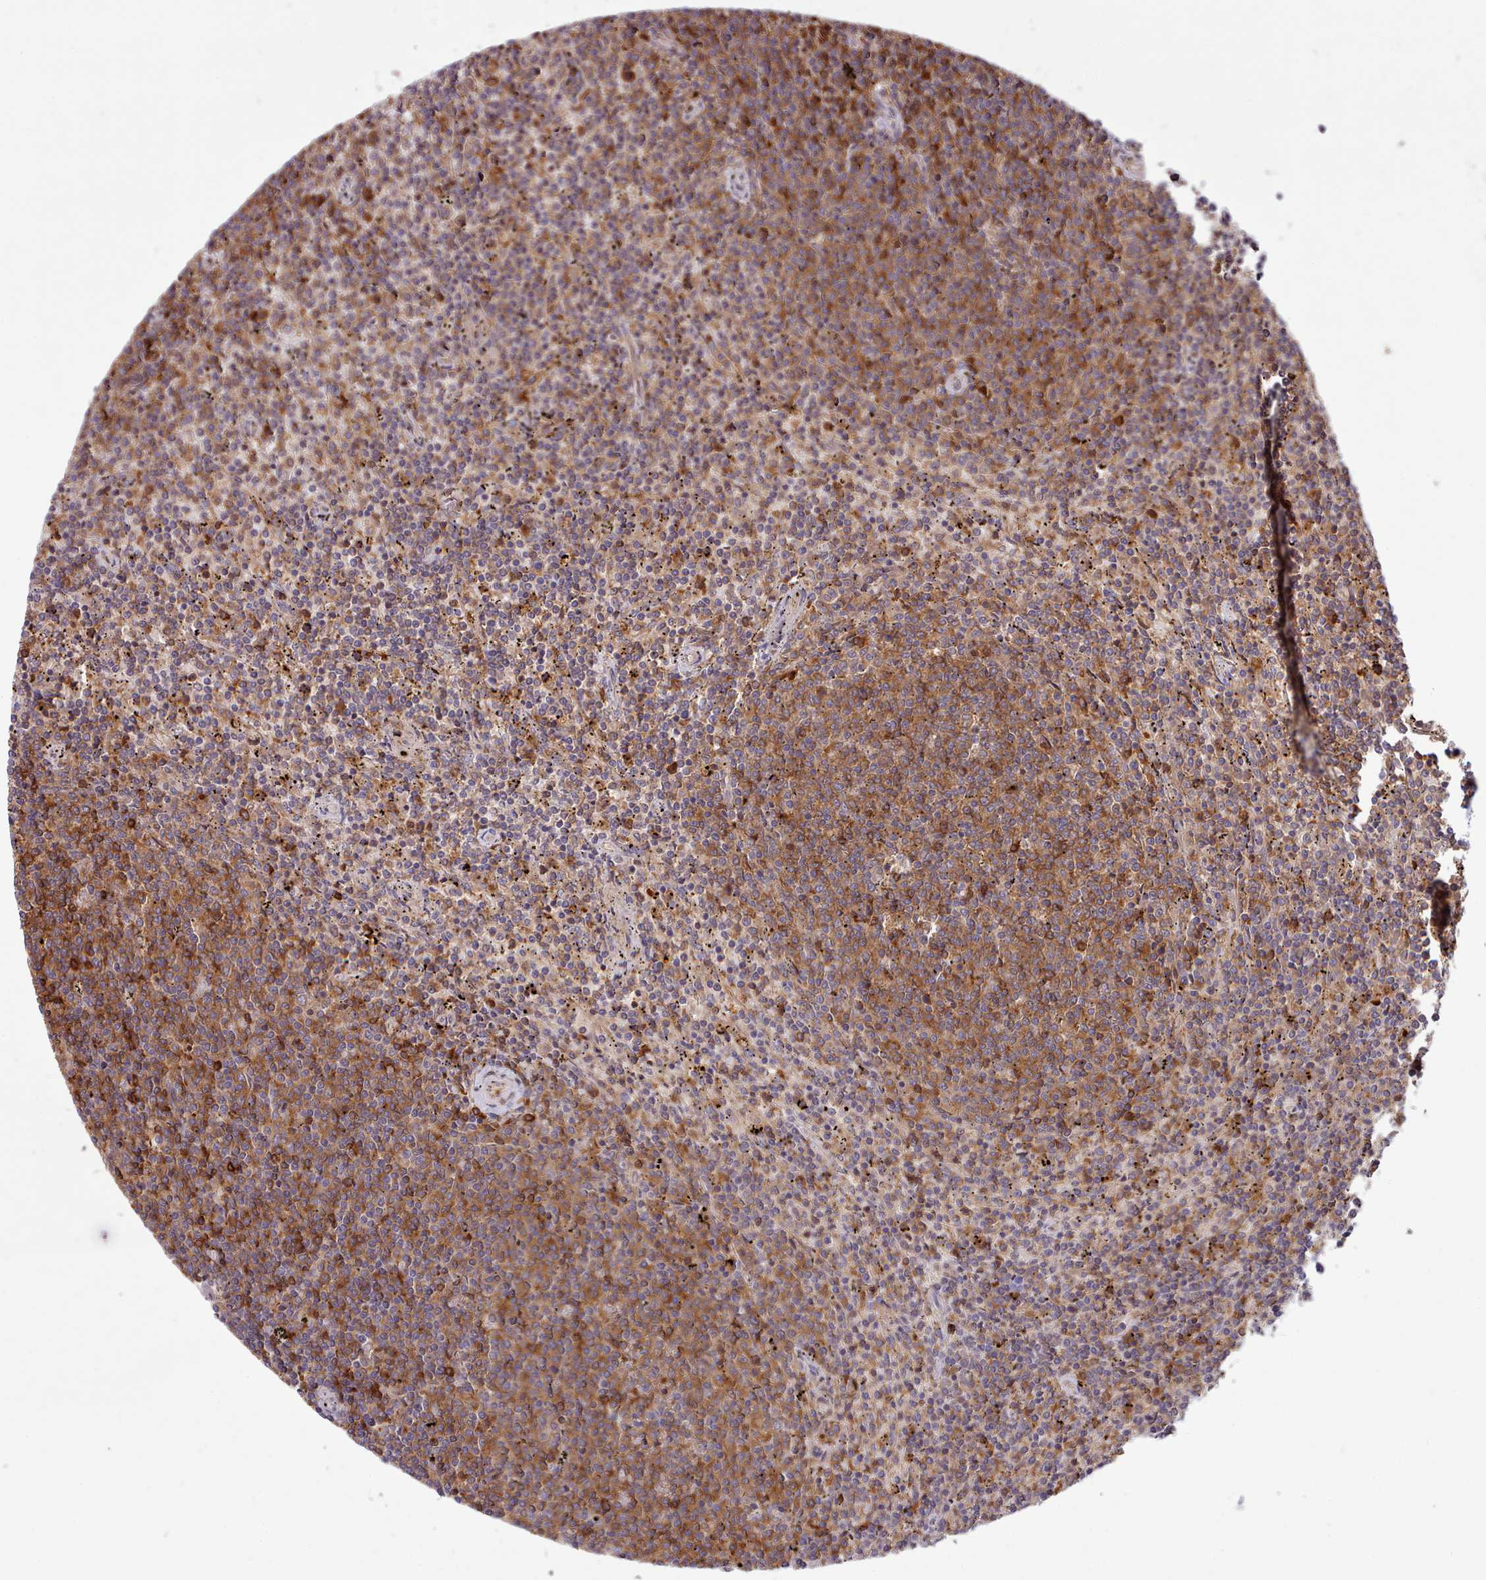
{"staining": {"intensity": "moderate", "quantity": ">75%", "location": "cytoplasmic/membranous"}, "tissue": "lymphoma", "cell_type": "Tumor cells", "image_type": "cancer", "snomed": [{"axis": "morphology", "description": "Malignant lymphoma, non-Hodgkin's type, Low grade"}, {"axis": "topography", "description": "Spleen"}], "caption": "IHC (DAB (3,3'-diaminobenzidine)) staining of lymphoma displays moderate cytoplasmic/membranous protein staining in approximately >75% of tumor cells.", "gene": "SLC4A9", "patient": {"sex": "female", "age": 50}}